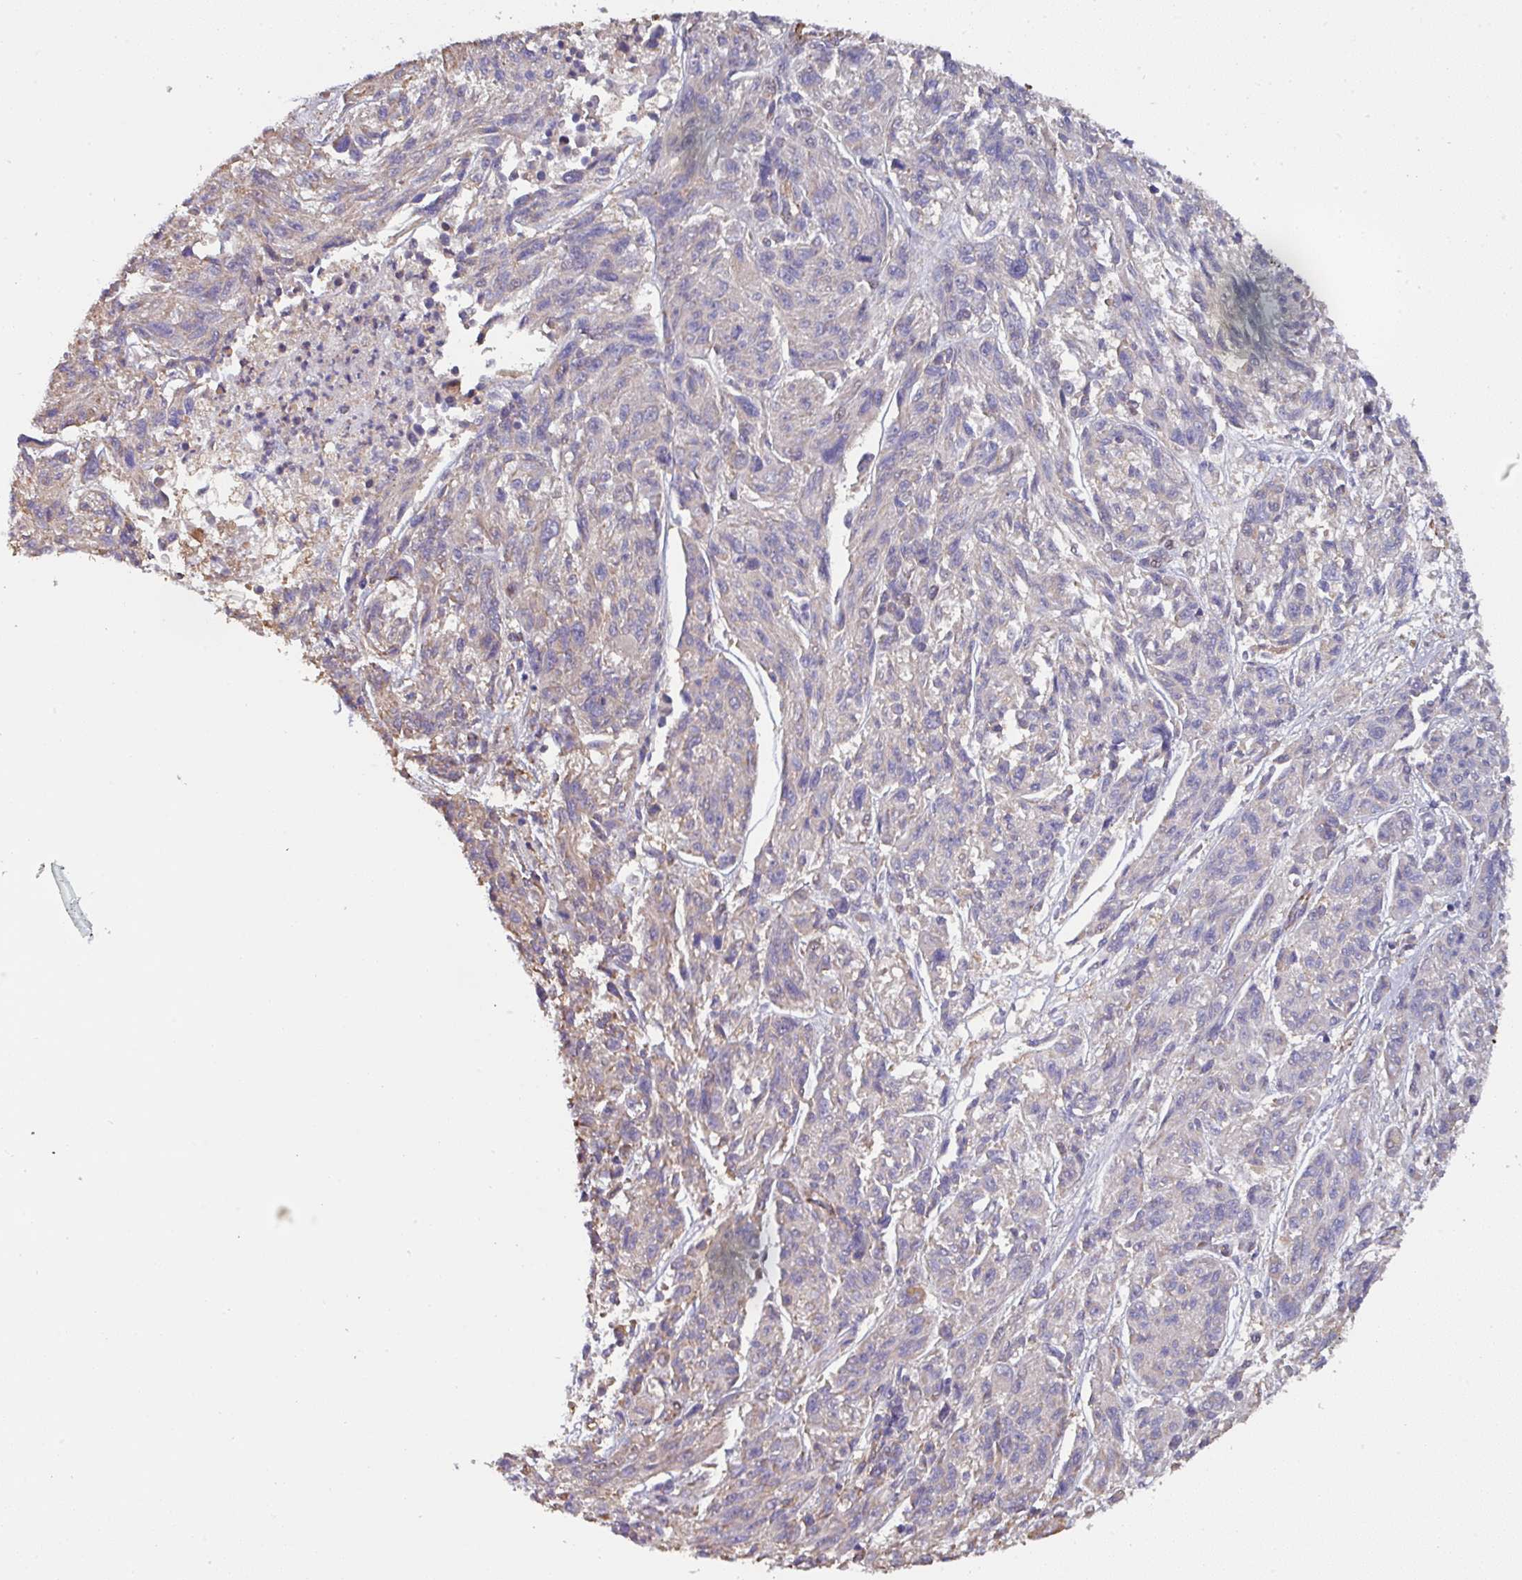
{"staining": {"intensity": "negative", "quantity": "none", "location": "none"}, "tissue": "melanoma", "cell_type": "Tumor cells", "image_type": "cancer", "snomed": [{"axis": "morphology", "description": "Malignant melanoma, NOS"}, {"axis": "topography", "description": "Skin"}], "caption": "Micrograph shows no significant protein positivity in tumor cells of melanoma.", "gene": "BEND5", "patient": {"sex": "male", "age": 53}}